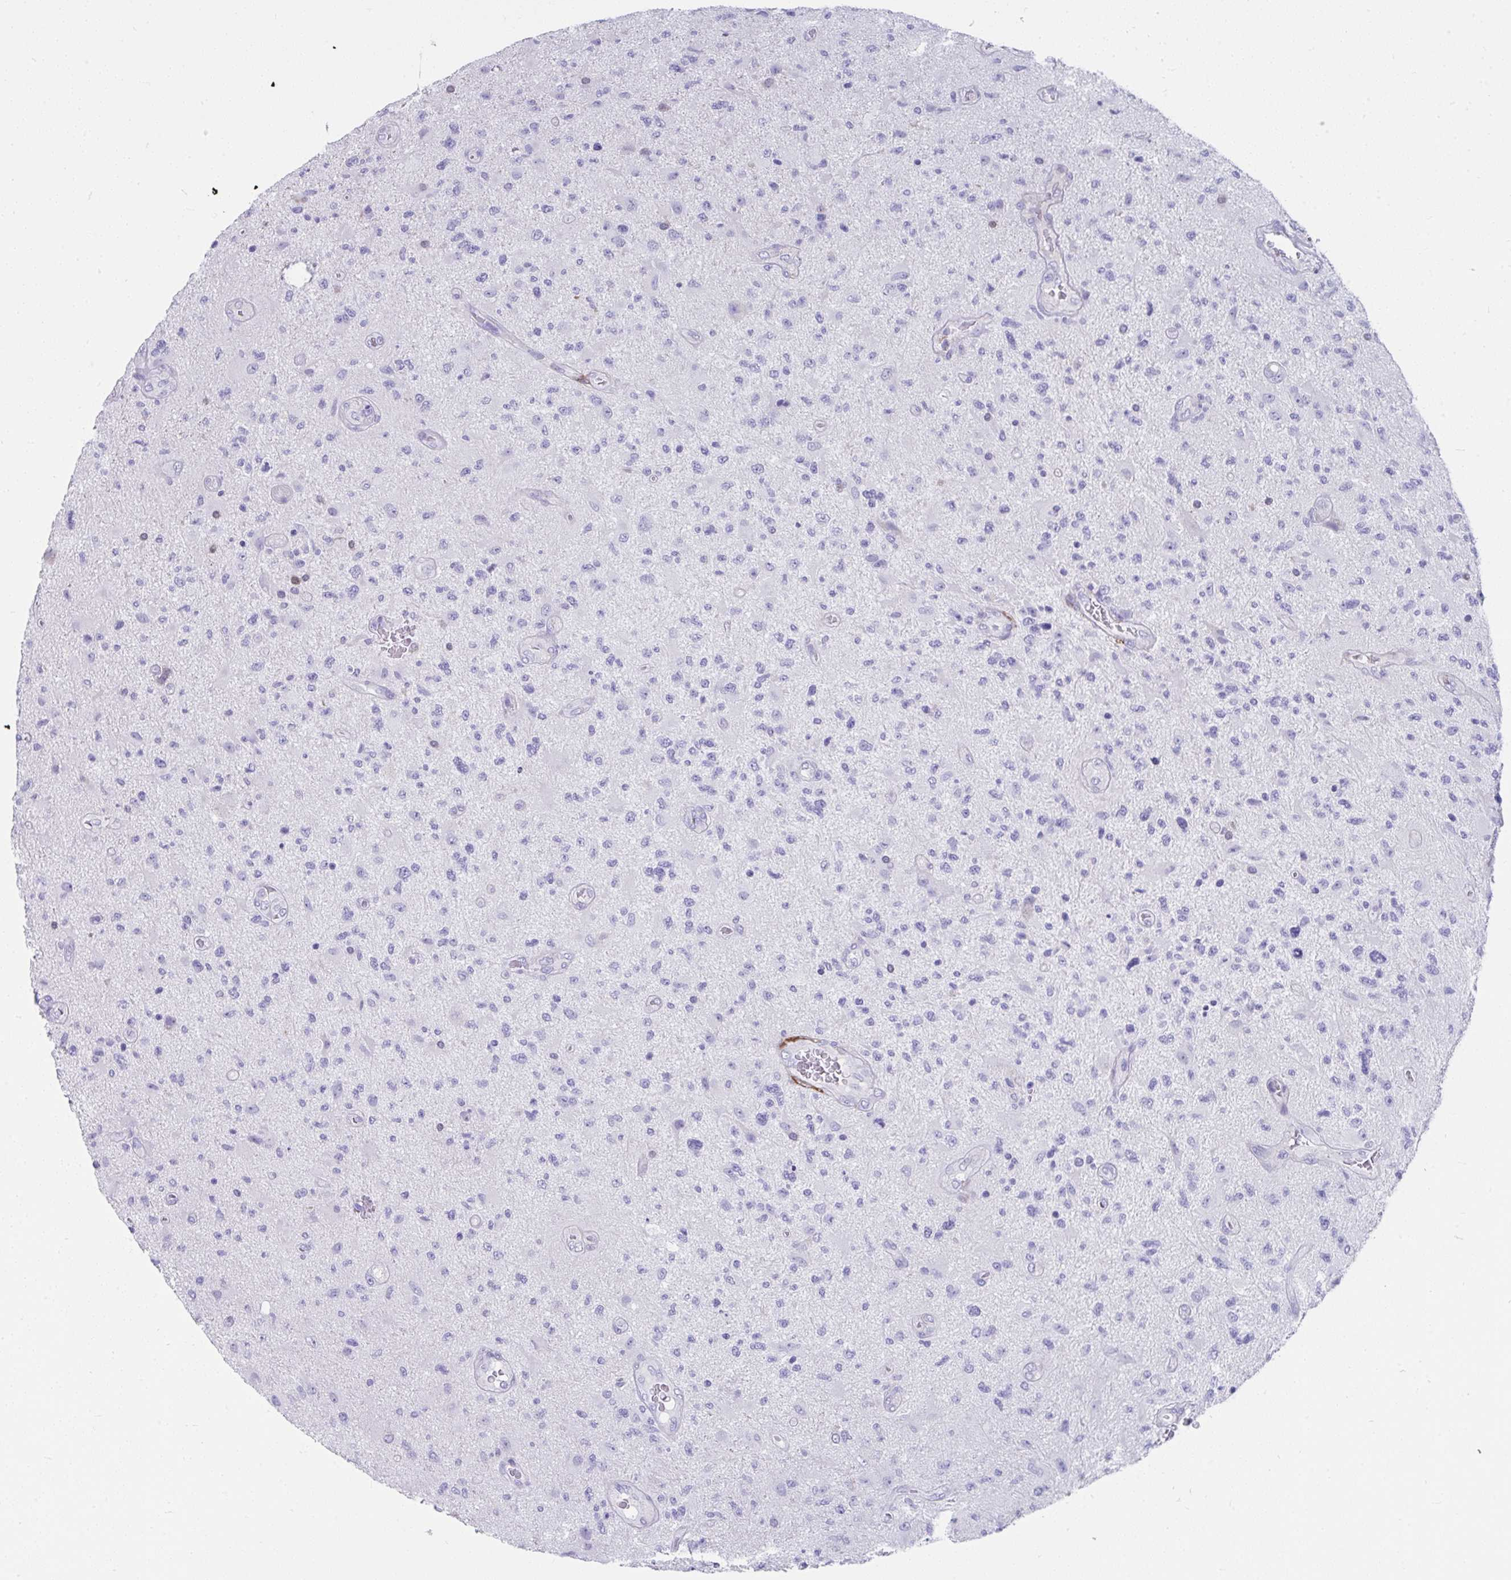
{"staining": {"intensity": "negative", "quantity": "none", "location": "none"}, "tissue": "glioma", "cell_type": "Tumor cells", "image_type": "cancer", "snomed": [{"axis": "morphology", "description": "Glioma, malignant, High grade"}, {"axis": "topography", "description": "Brain"}], "caption": "High magnification brightfield microscopy of malignant glioma (high-grade) stained with DAB (brown) and counterstained with hematoxylin (blue): tumor cells show no significant expression.", "gene": "GRXCR2", "patient": {"sex": "male", "age": 67}}